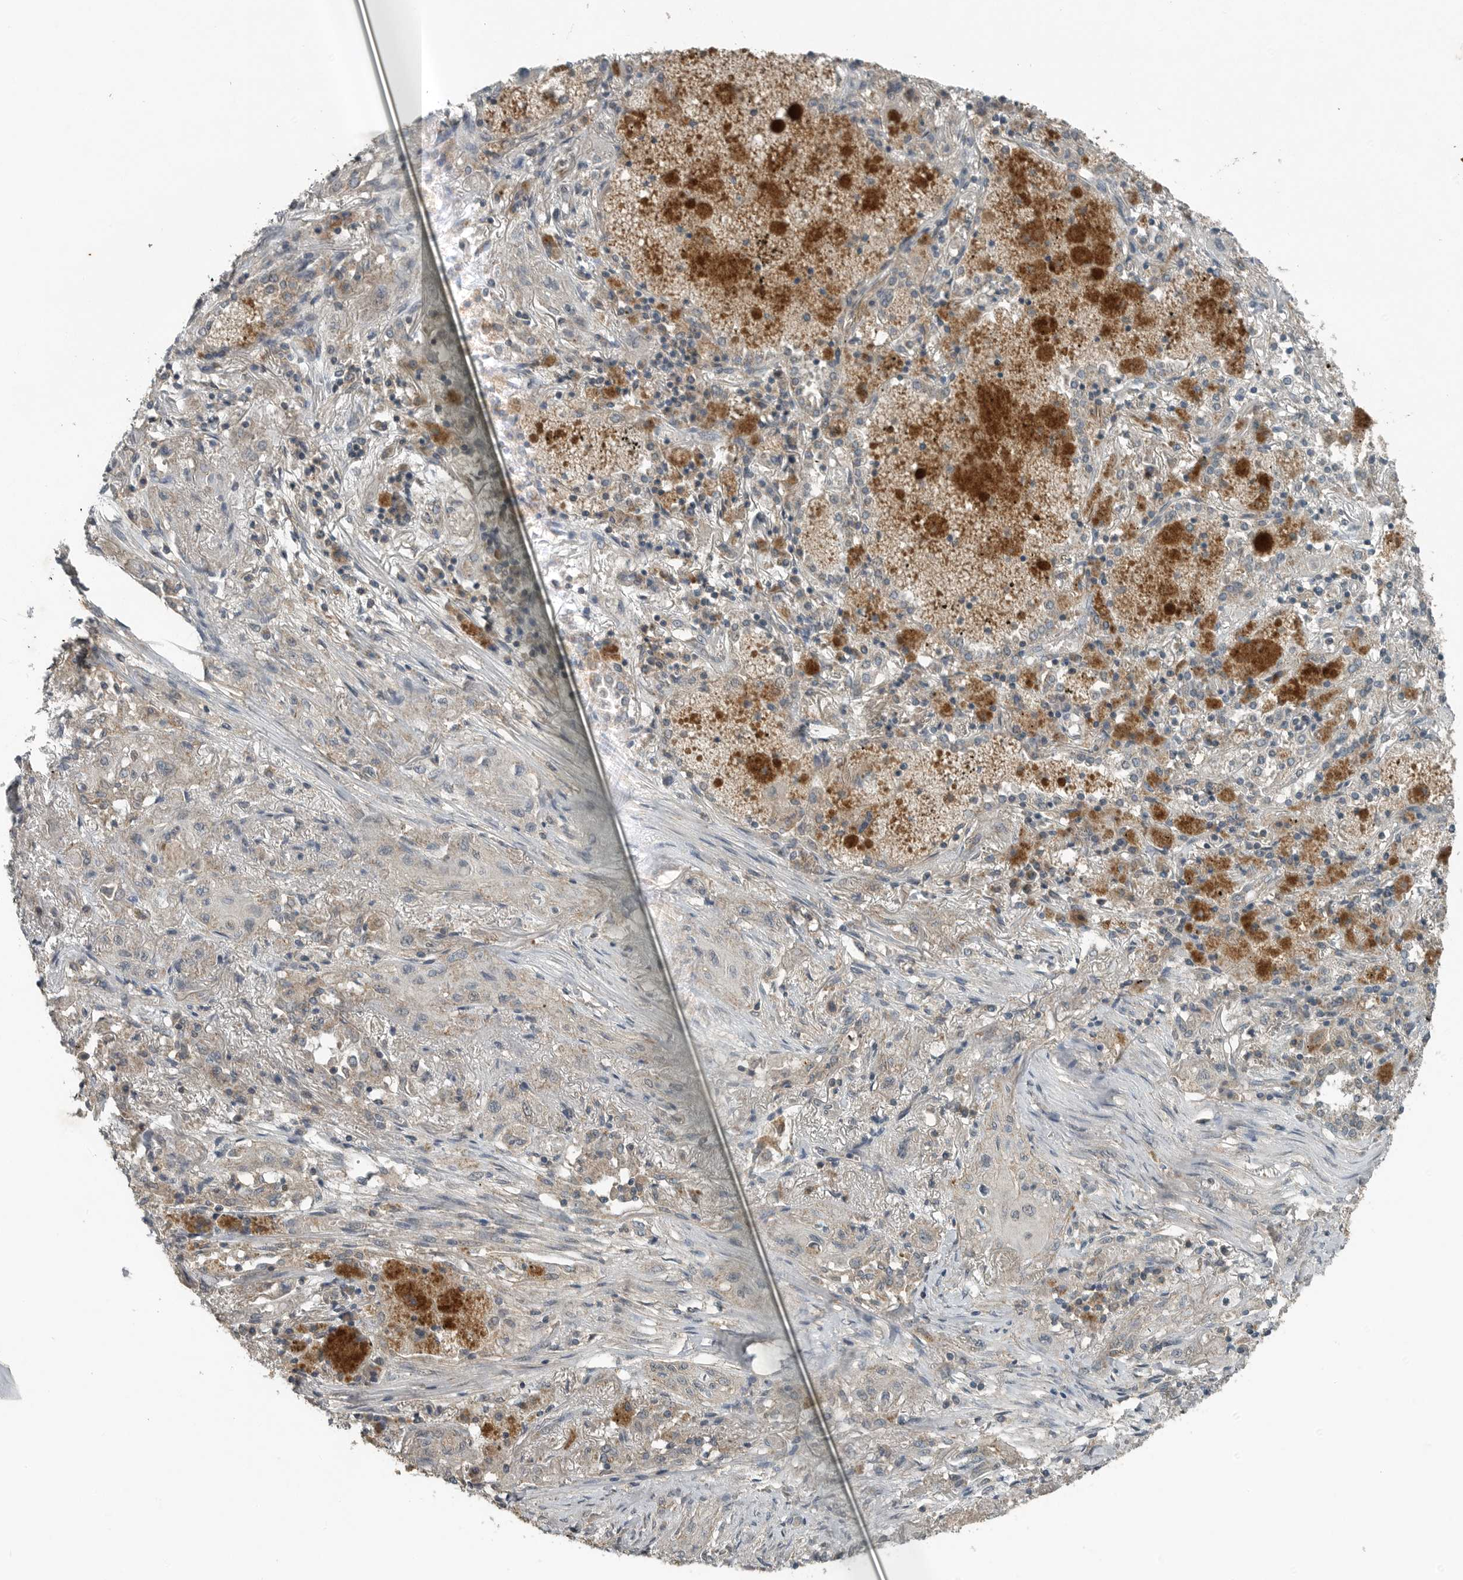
{"staining": {"intensity": "weak", "quantity": "25%-75%", "location": "cytoplasmic/membranous"}, "tissue": "lung cancer", "cell_type": "Tumor cells", "image_type": "cancer", "snomed": [{"axis": "morphology", "description": "Squamous cell carcinoma, NOS"}, {"axis": "topography", "description": "Lung"}], "caption": "Immunohistochemistry (IHC) (DAB (3,3'-diaminobenzidine)) staining of human lung cancer reveals weak cytoplasmic/membranous protein staining in about 25%-75% of tumor cells.", "gene": "IL6ST", "patient": {"sex": "female", "age": 47}}